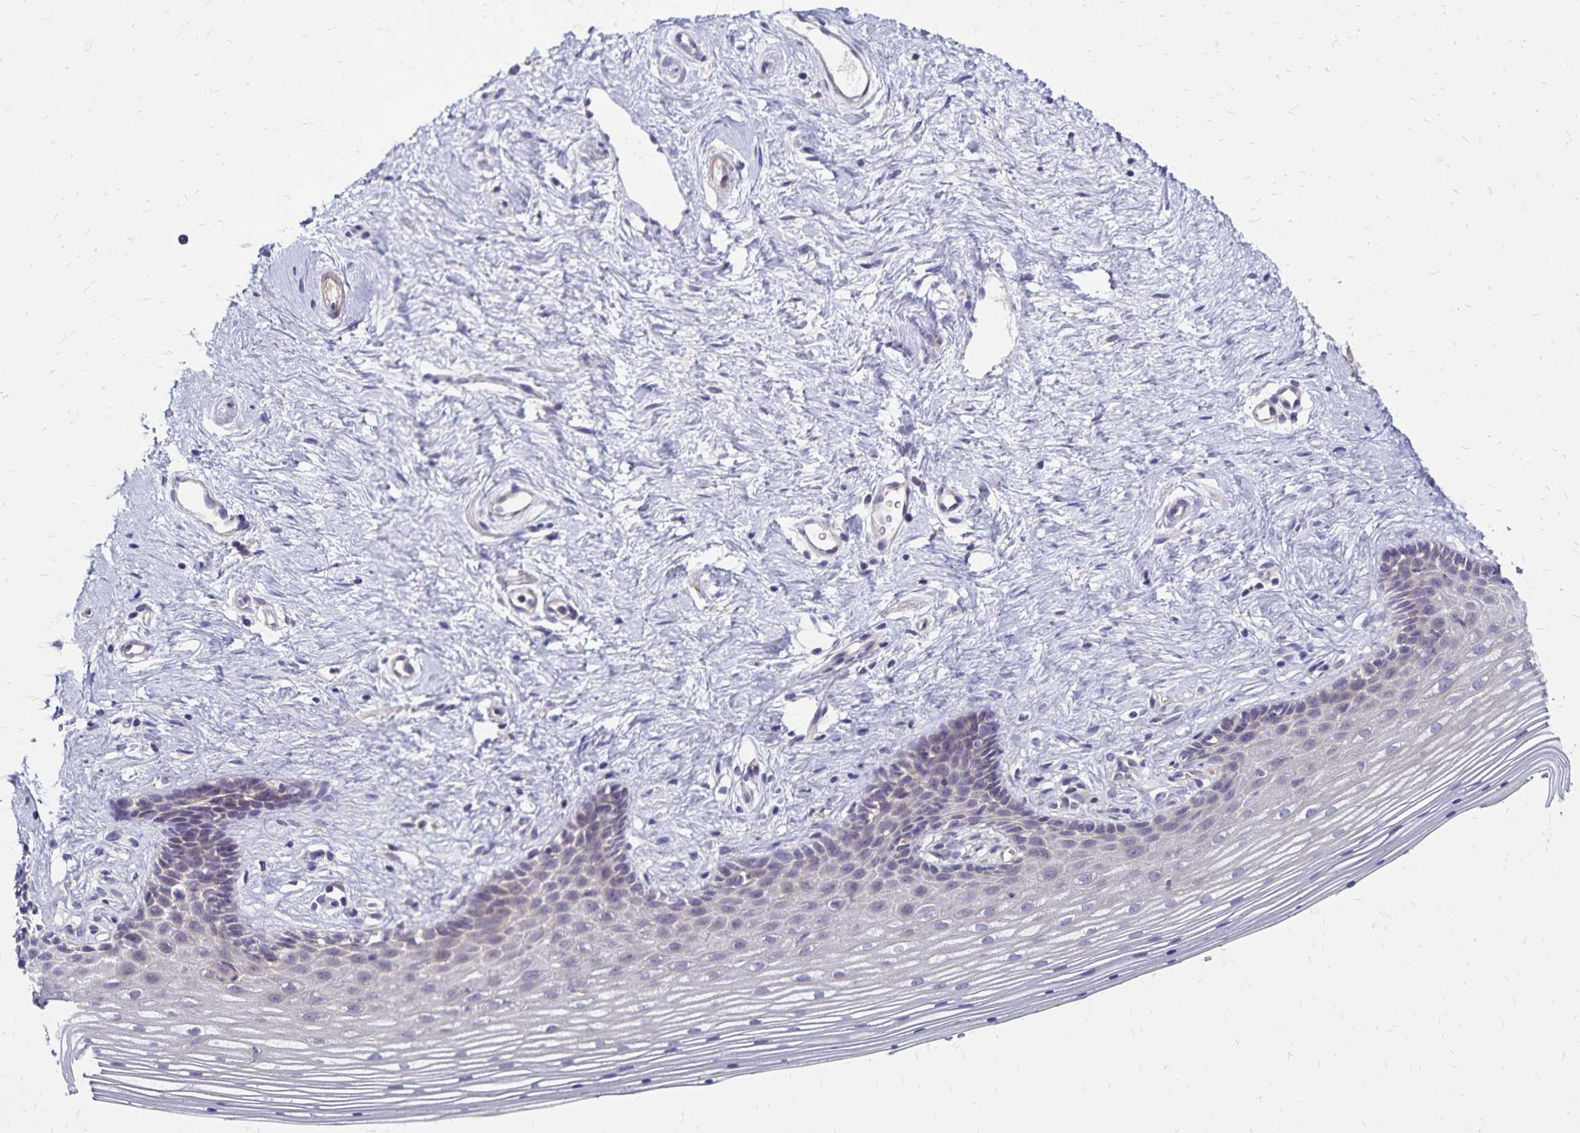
{"staining": {"intensity": "negative", "quantity": "none", "location": "none"}, "tissue": "vagina", "cell_type": "Squamous epithelial cells", "image_type": "normal", "snomed": [{"axis": "morphology", "description": "Normal tissue, NOS"}, {"axis": "topography", "description": "Vagina"}], "caption": "A photomicrograph of human vagina is negative for staining in squamous epithelial cells. (DAB (3,3'-diaminobenzidine) immunohistochemistry (IHC), high magnification).", "gene": "FSD1", "patient": {"sex": "female", "age": 42}}